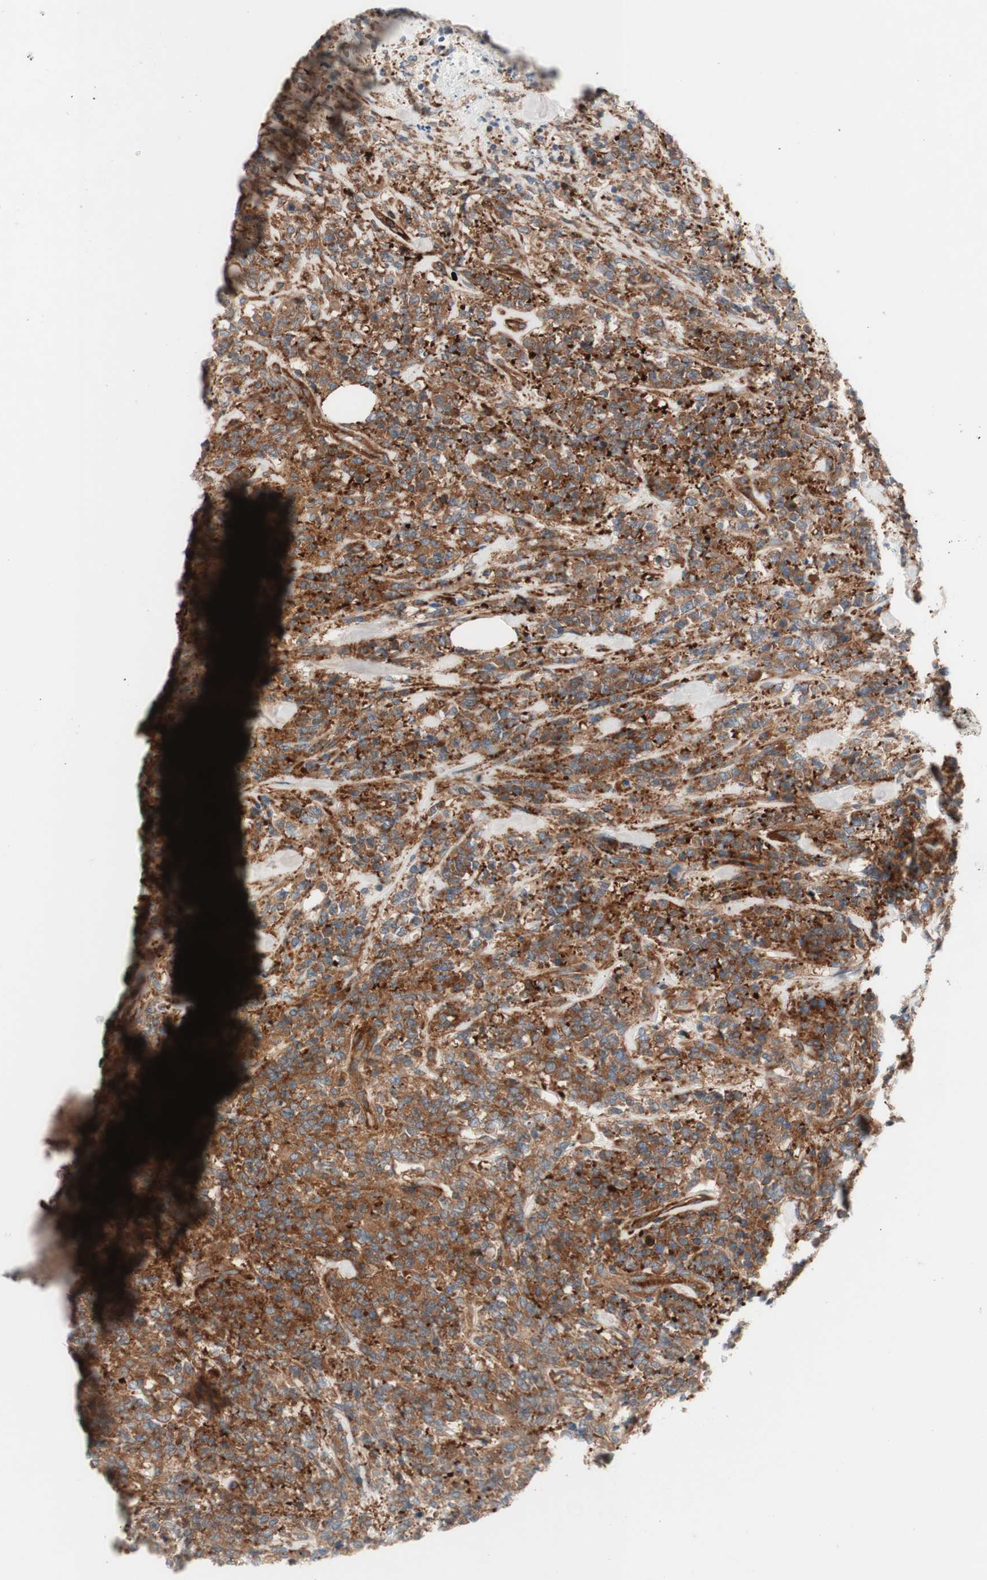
{"staining": {"intensity": "moderate", "quantity": ">75%", "location": "cytoplasmic/membranous"}, "tissue": "lymphoma", "cell_type": "Tumor cells", "image_type": "cancer", "snomed": [{"axis": "morphology", "description": "Malignant lymphoma, non-Hodgkin's type, High grade"}, {"axis": "topography", "description": "Soft tissue"}], "caption": "IHC histopathology image of human high-grade malignant lymphoma, non-Hodgkin's type stained for a protein (brown), which demonstrates medium levels of moderate cytoplasmic/membranous staining in approximately >75% of tumor cells.", "gene": "CCN4", "patient": {"sex": "male", "age": 18}}